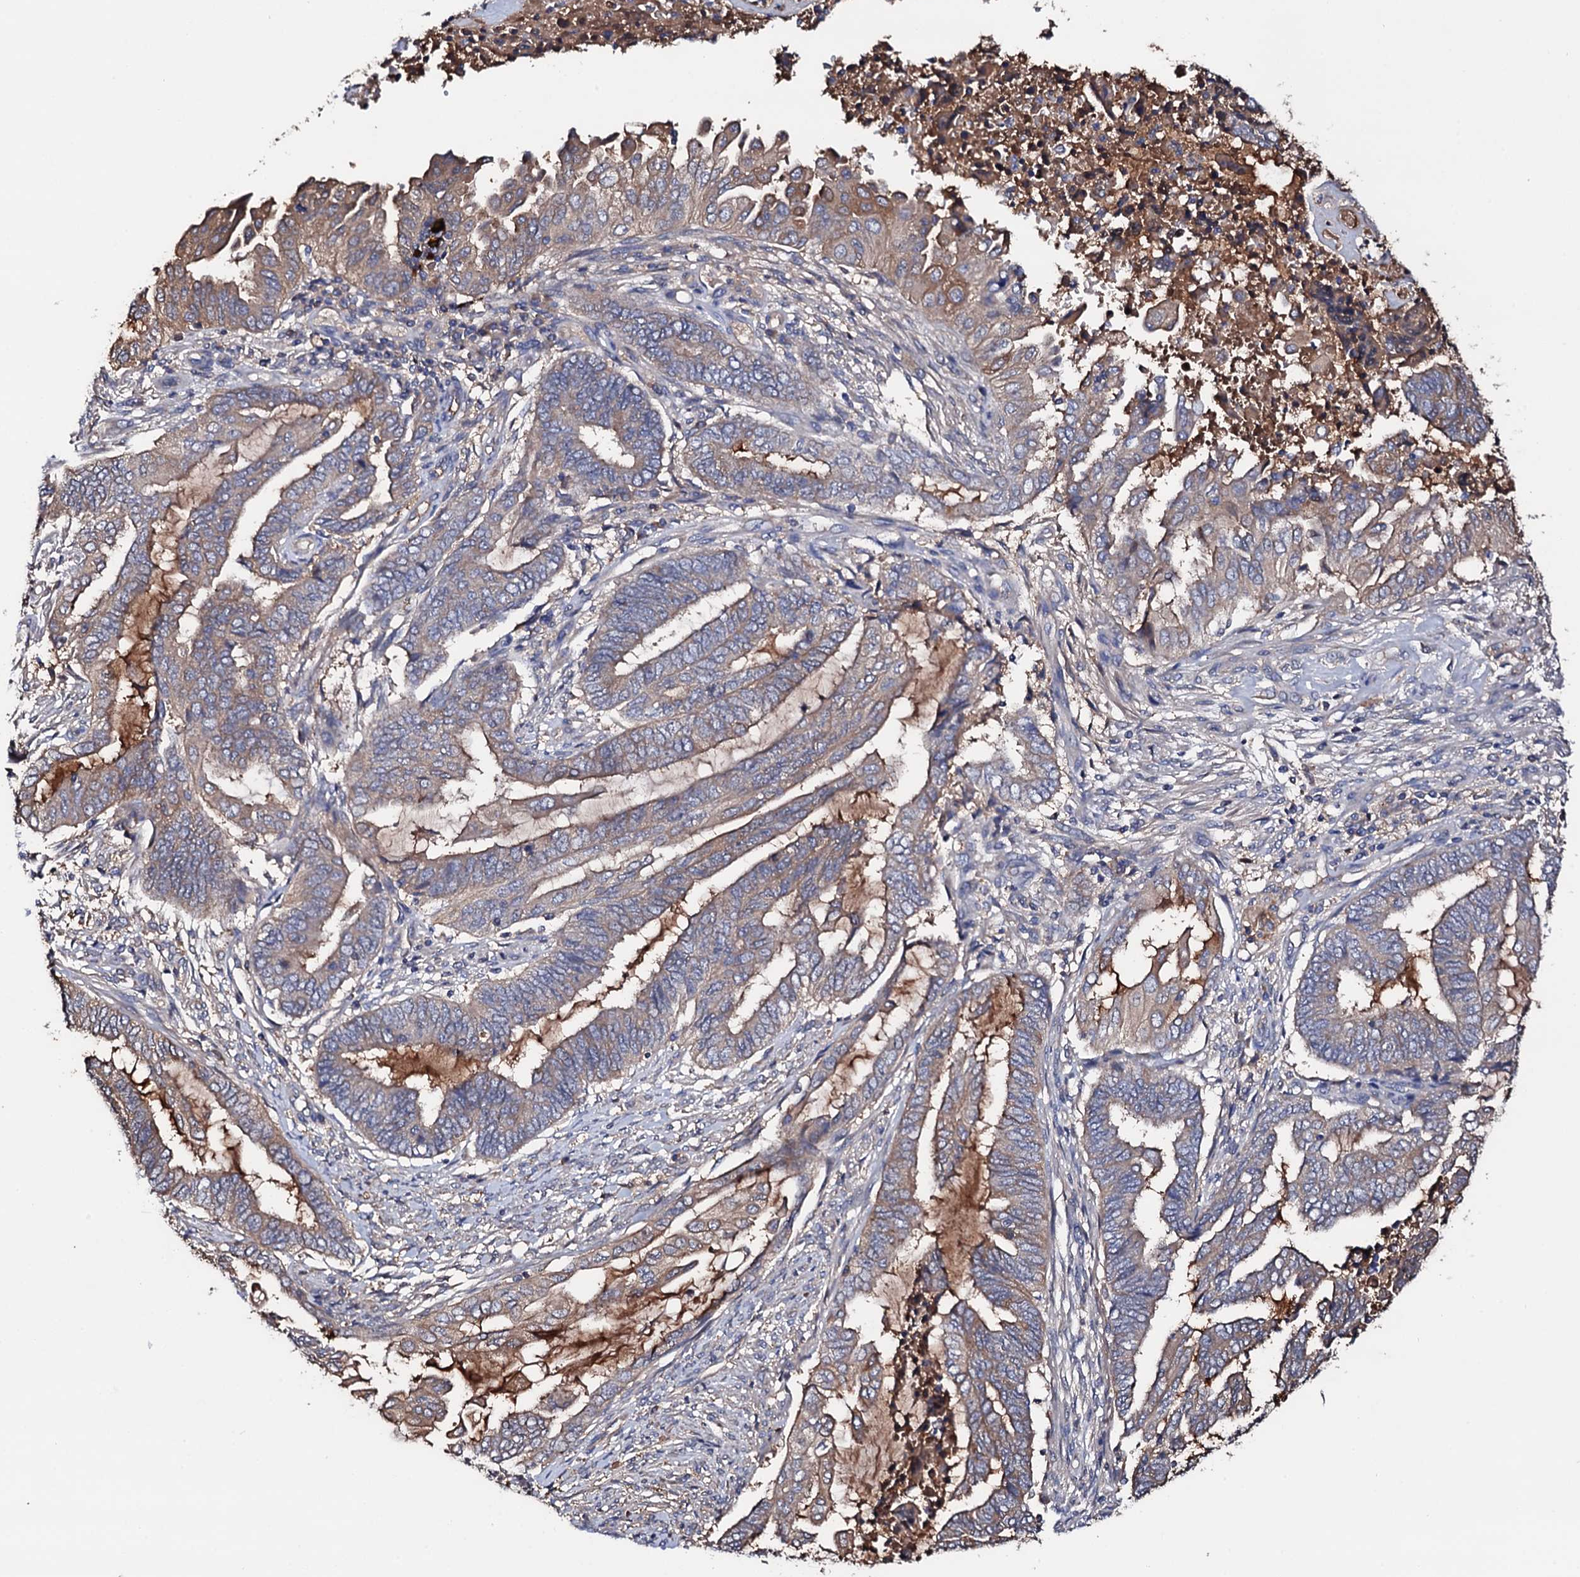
{"staining": {"intensity": "weak", "quantity": ">75%", "location": "cytoplasmic/membranous"}, "tissue": "endometrial cancer", "cell_type": "Tumor cells", "image_type": "cancer", "snomed": [{"axis": "morphology", "description": "Adenocarcinoma, NOS"}, {"axis": "topography", "description": "Uterus"}, {"axis": "topography", "description": "Endometrium"}], "caption": "Immunohistochemistry (IHC) (DAB) staining of endometrial cancer shows weak cytoplasmic/membranous protein expression in approximately >75% of tumor cells. The protein is stained brown, and the nuclei are stained in blue (DAB IHC with brightfield microscopy, high magnification).", "gene": "TCAF2", "patient": {"sex": "female", "age": 70}}